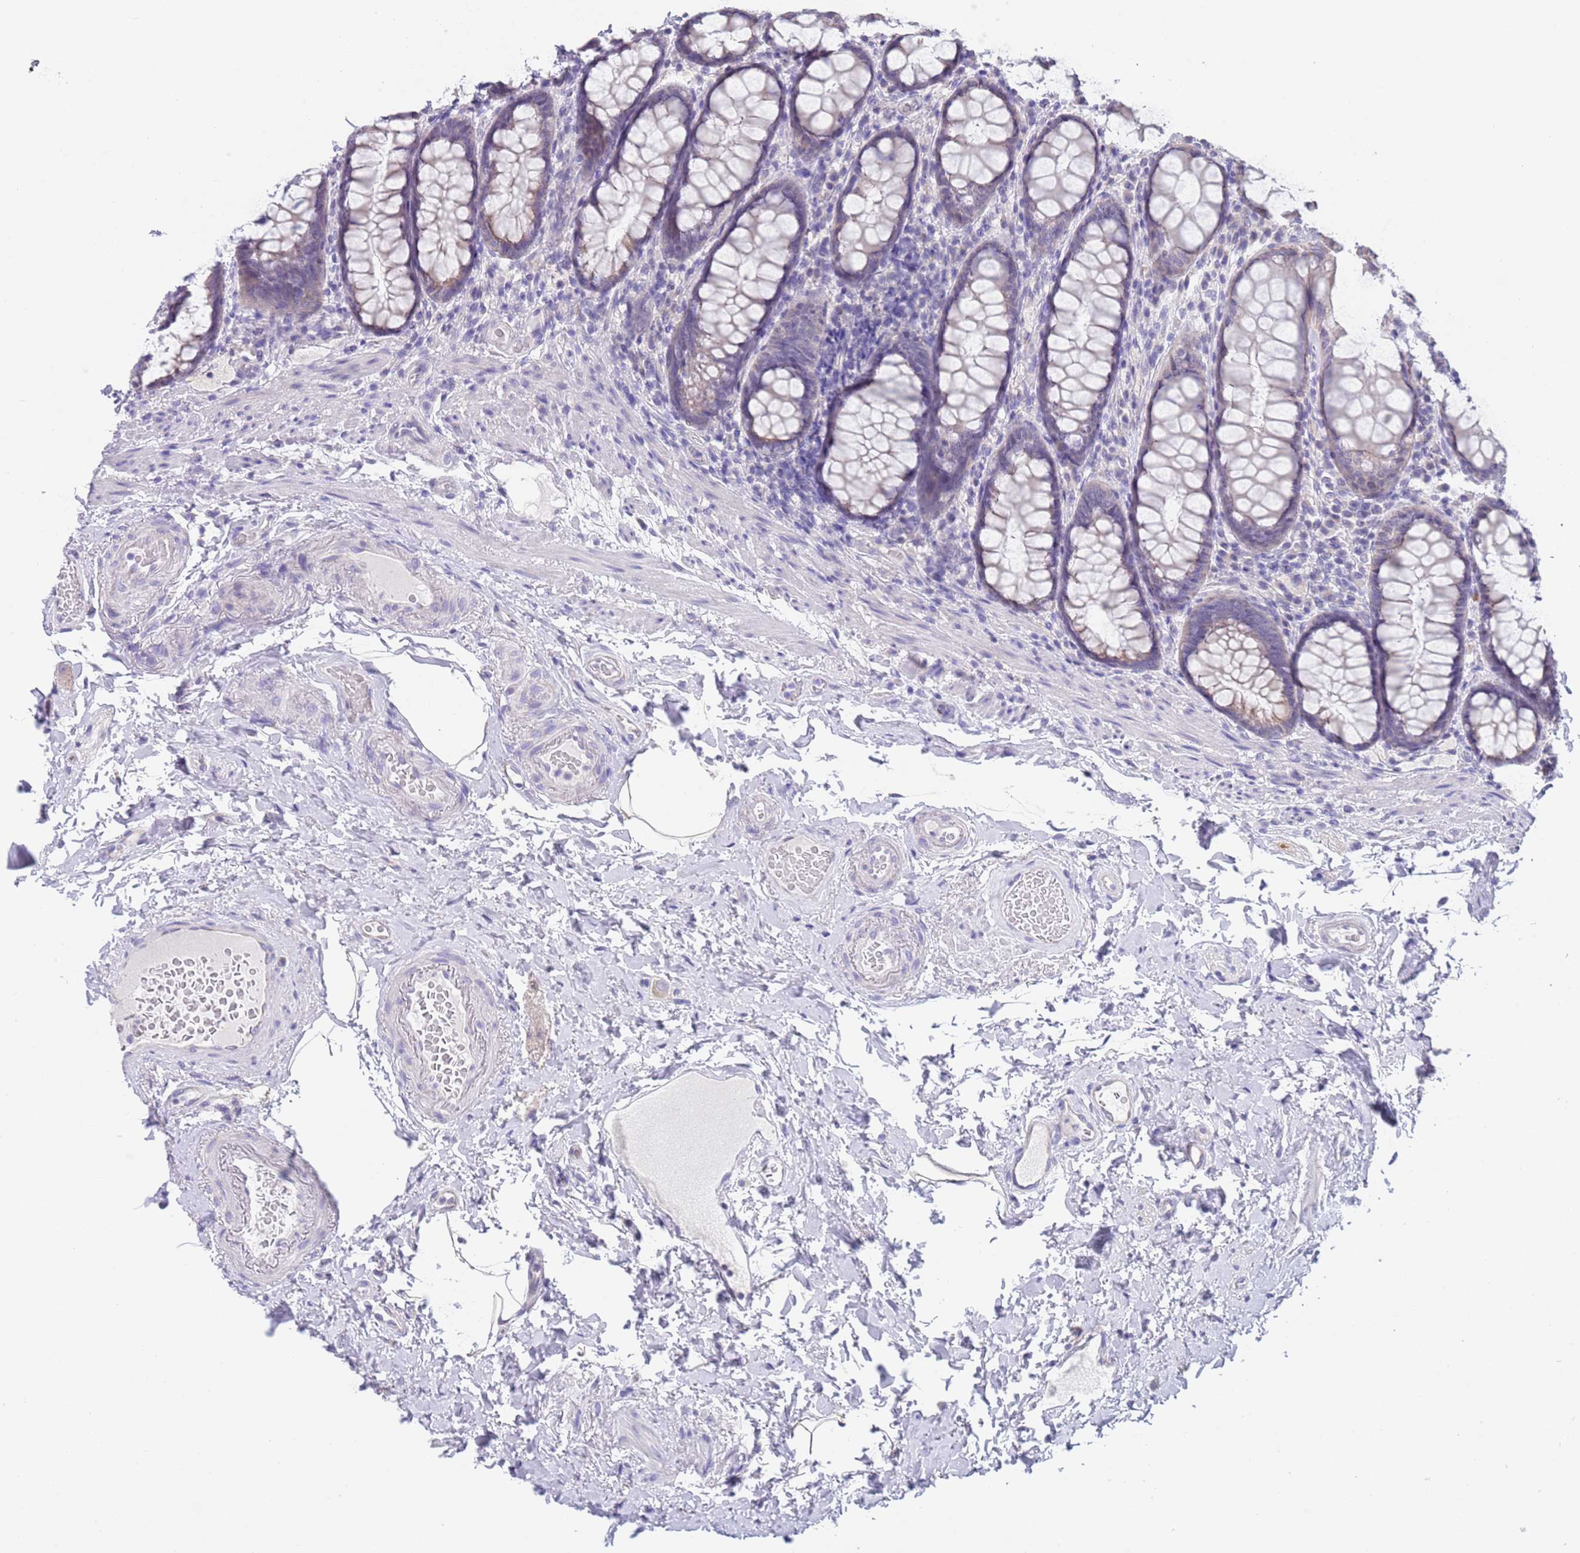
{"staining": {"intensity": "negative", "quantity": "none", "location": "none"}, "tissue": "rectum", "cell_type": "Glandular cells", "image_type": "normal", "snomed": [{"axis": "morphology", "description": "Normal tissue, NOS"}, {"axis": "topography", "description": "Rectum"}], "caption": "IHC photomicrograph of normal rectum stained for a protein (brown), which exhibits no expression in glandular cells.", "gene": "SPIRE2", "patient": {"sex": "male", "age": 83}}